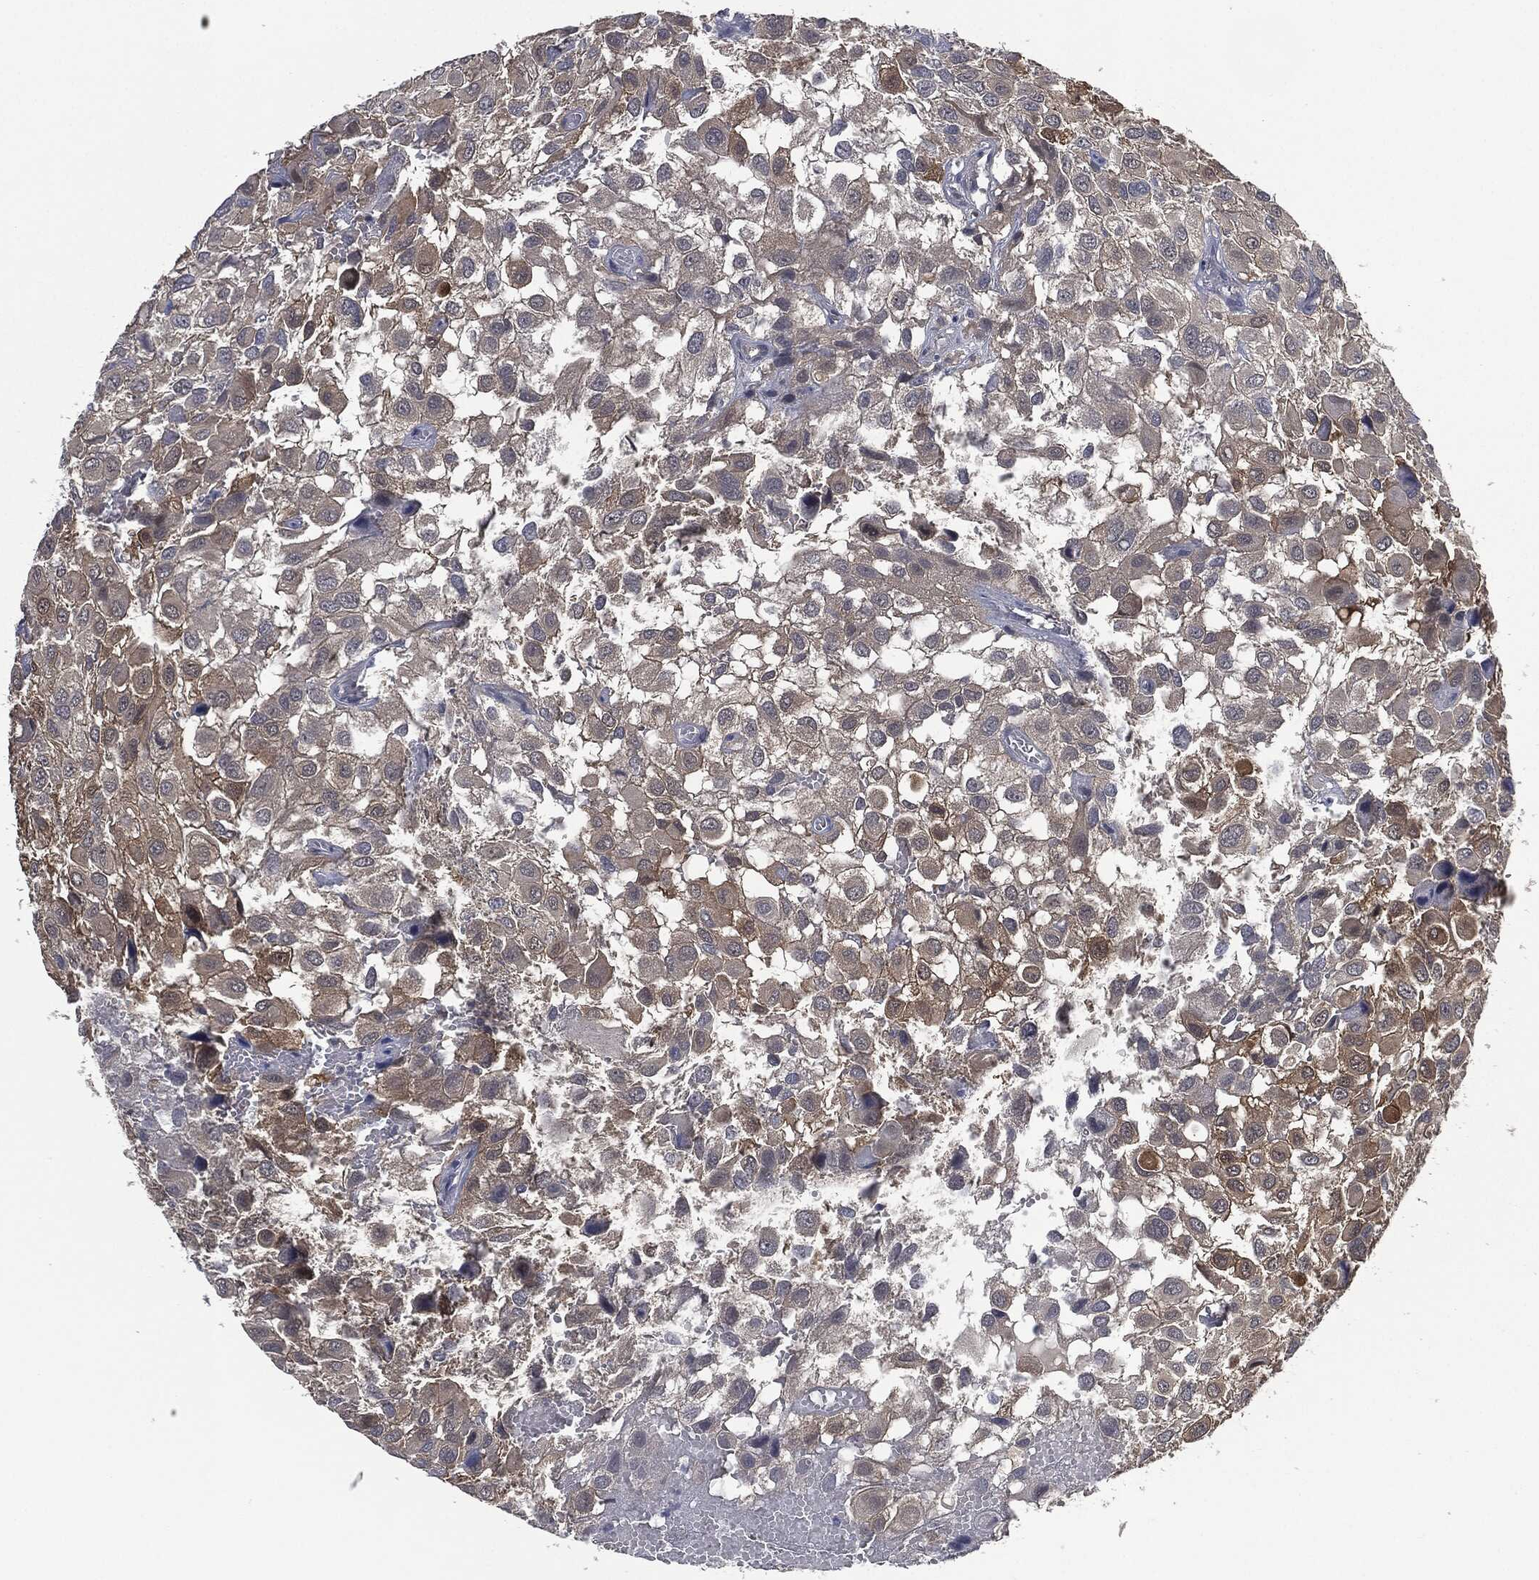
{"staining": {"intensity": "moderate", "quantity": "<25%", "location": "cytoplasmic/membranous"}, "tissue": "urothelial cancer", "cell_type": "Tumor cells", "image_type": "cancer", "snomed": [{"axis": "morphology", "description": "Urothelial carcinoma, High grade"}, {"axis": "topography", "description": "Urinary bladder"}], "caption": "Protein expression by IHC exhibits moderate cytoplasmic/membranous expression in approximately <25% of tumor cells in urothelial cancer.", "gene": "IL1RN", "patient": {"sex": "male", "age": 56}}